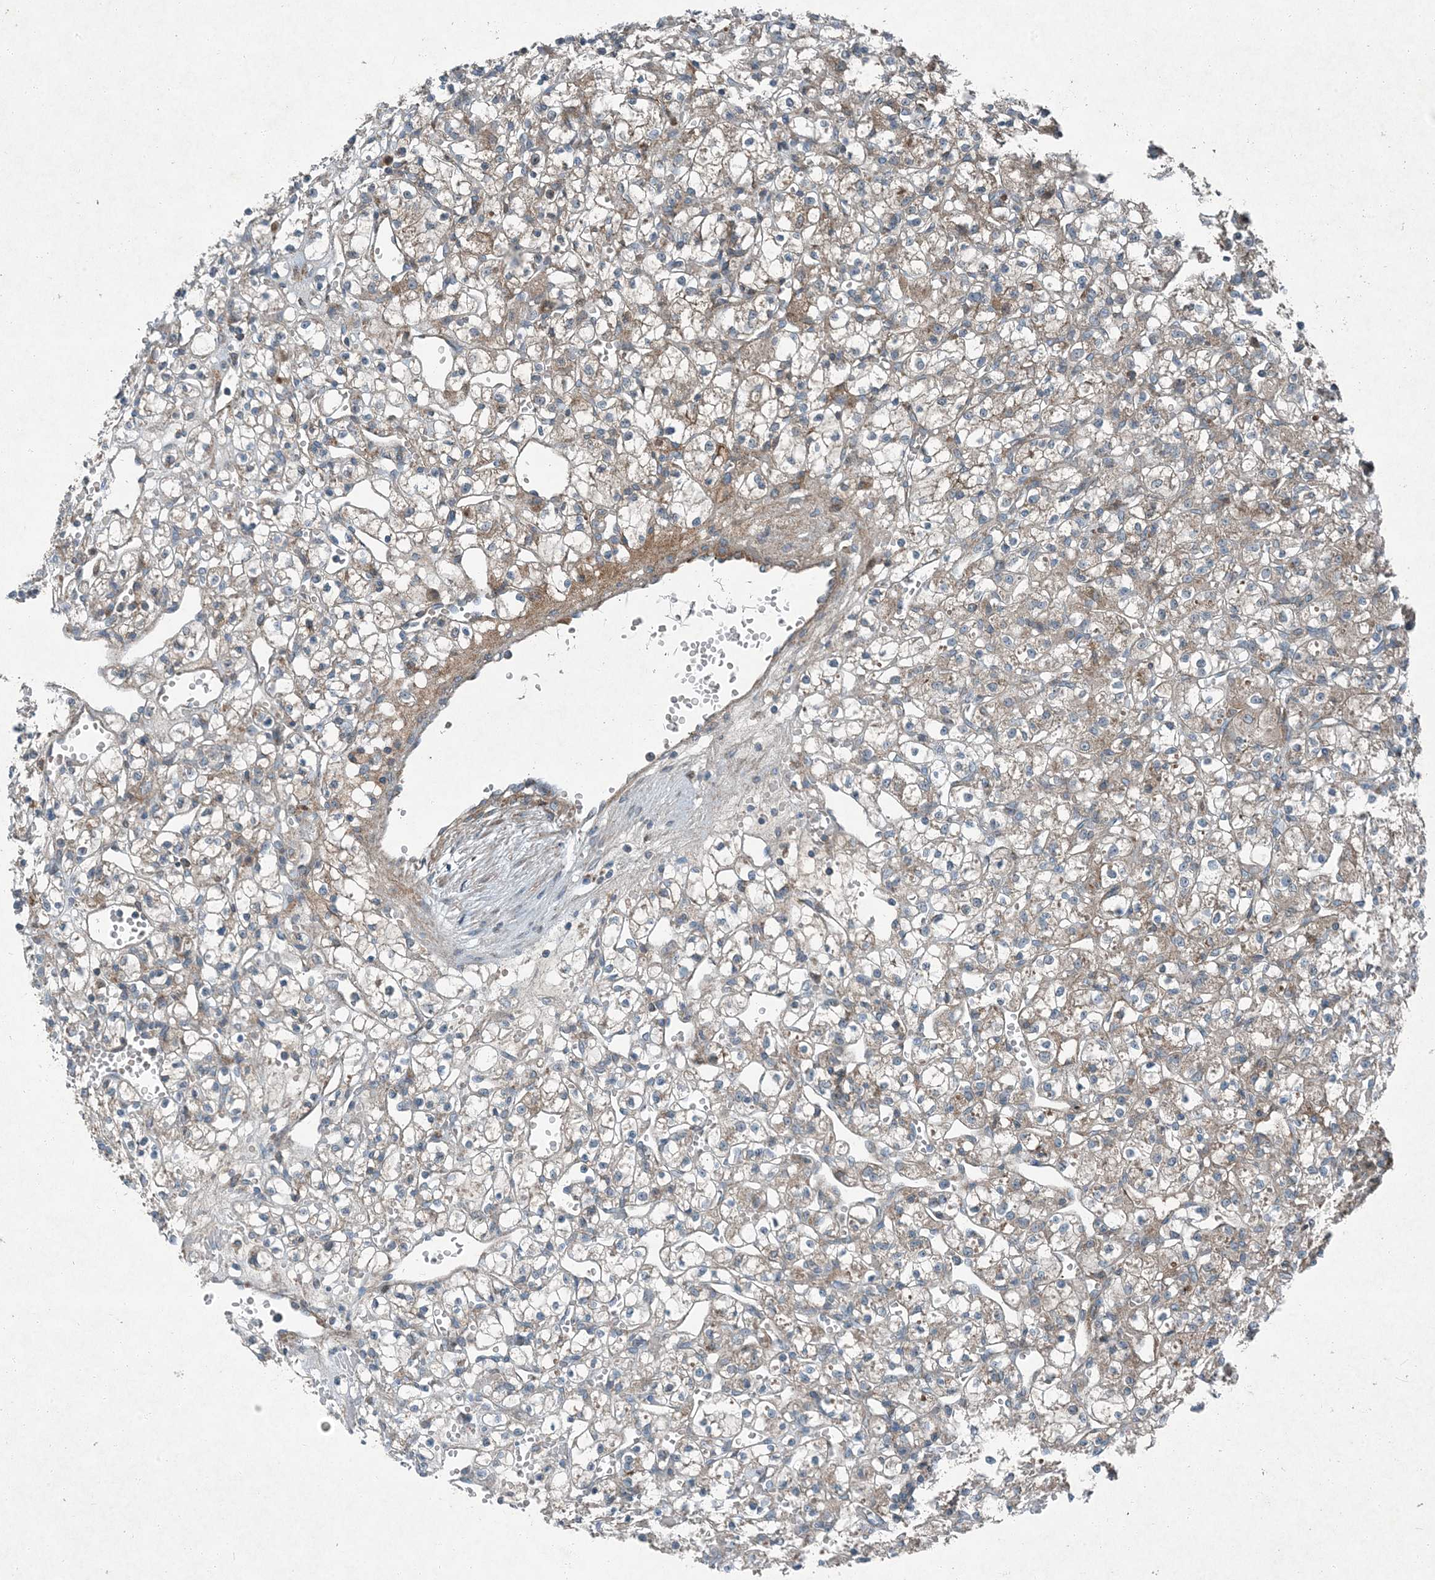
{"staining": {"intensity": "moderate", "quantity": "<25%", "location": "cytoplasmic/membranous"}, "tissue": "renal cancer", "cell_type": "Tumor cells", "image_type": "cancer", "snomed": [{"axis": "morphology", "description": "Adenocarcinoma, NOS"}, {"axis": "topography", "description": "Kidney"}], "caption": "Renal cancer (adenocarcinoma) stained with a brown dye shows moderate cytoplasmic/membranous positive positivity in about <25% of tumor cells.", "gene": "APOM", "patient": {"sex": "female", "age": 59}}